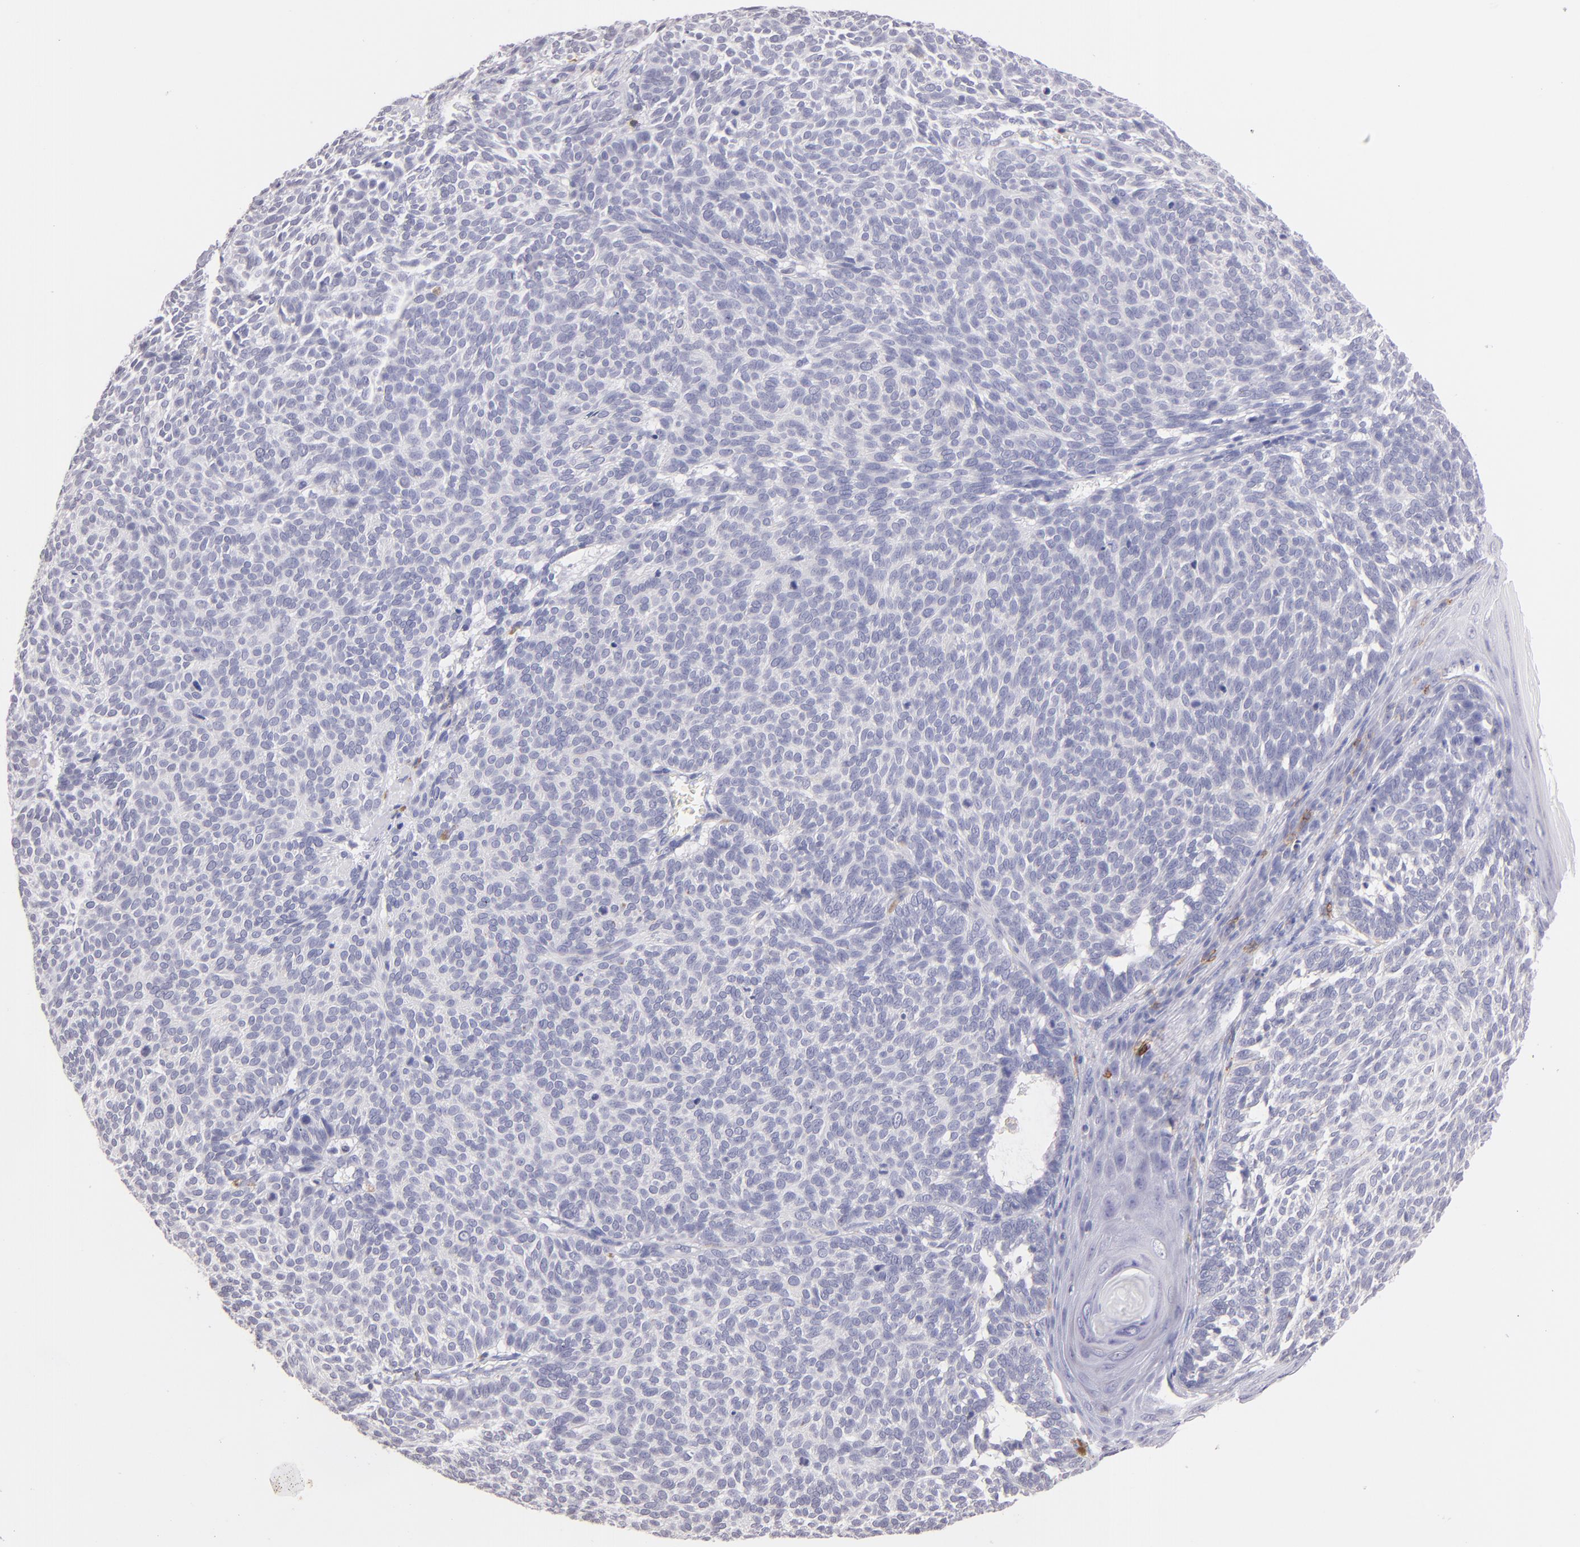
{"staining": {"intensity": "negative", "quantity": "none", "location": "none"}, "tissue": "skin cancer", "cell_type": "Tumor cells", "image_type": "cancer", "snomed": [{"axis": "morphology", "description": "Basal cell carcinoma"}, {"axis": "topography", "description": "Skin"}], "caption": "Immunohistochemical staining of skin cancer demonstrates no significant staining in tumor cells.", "gene": "IL2RA", "patient": {"sex": "male", "age": 63}}